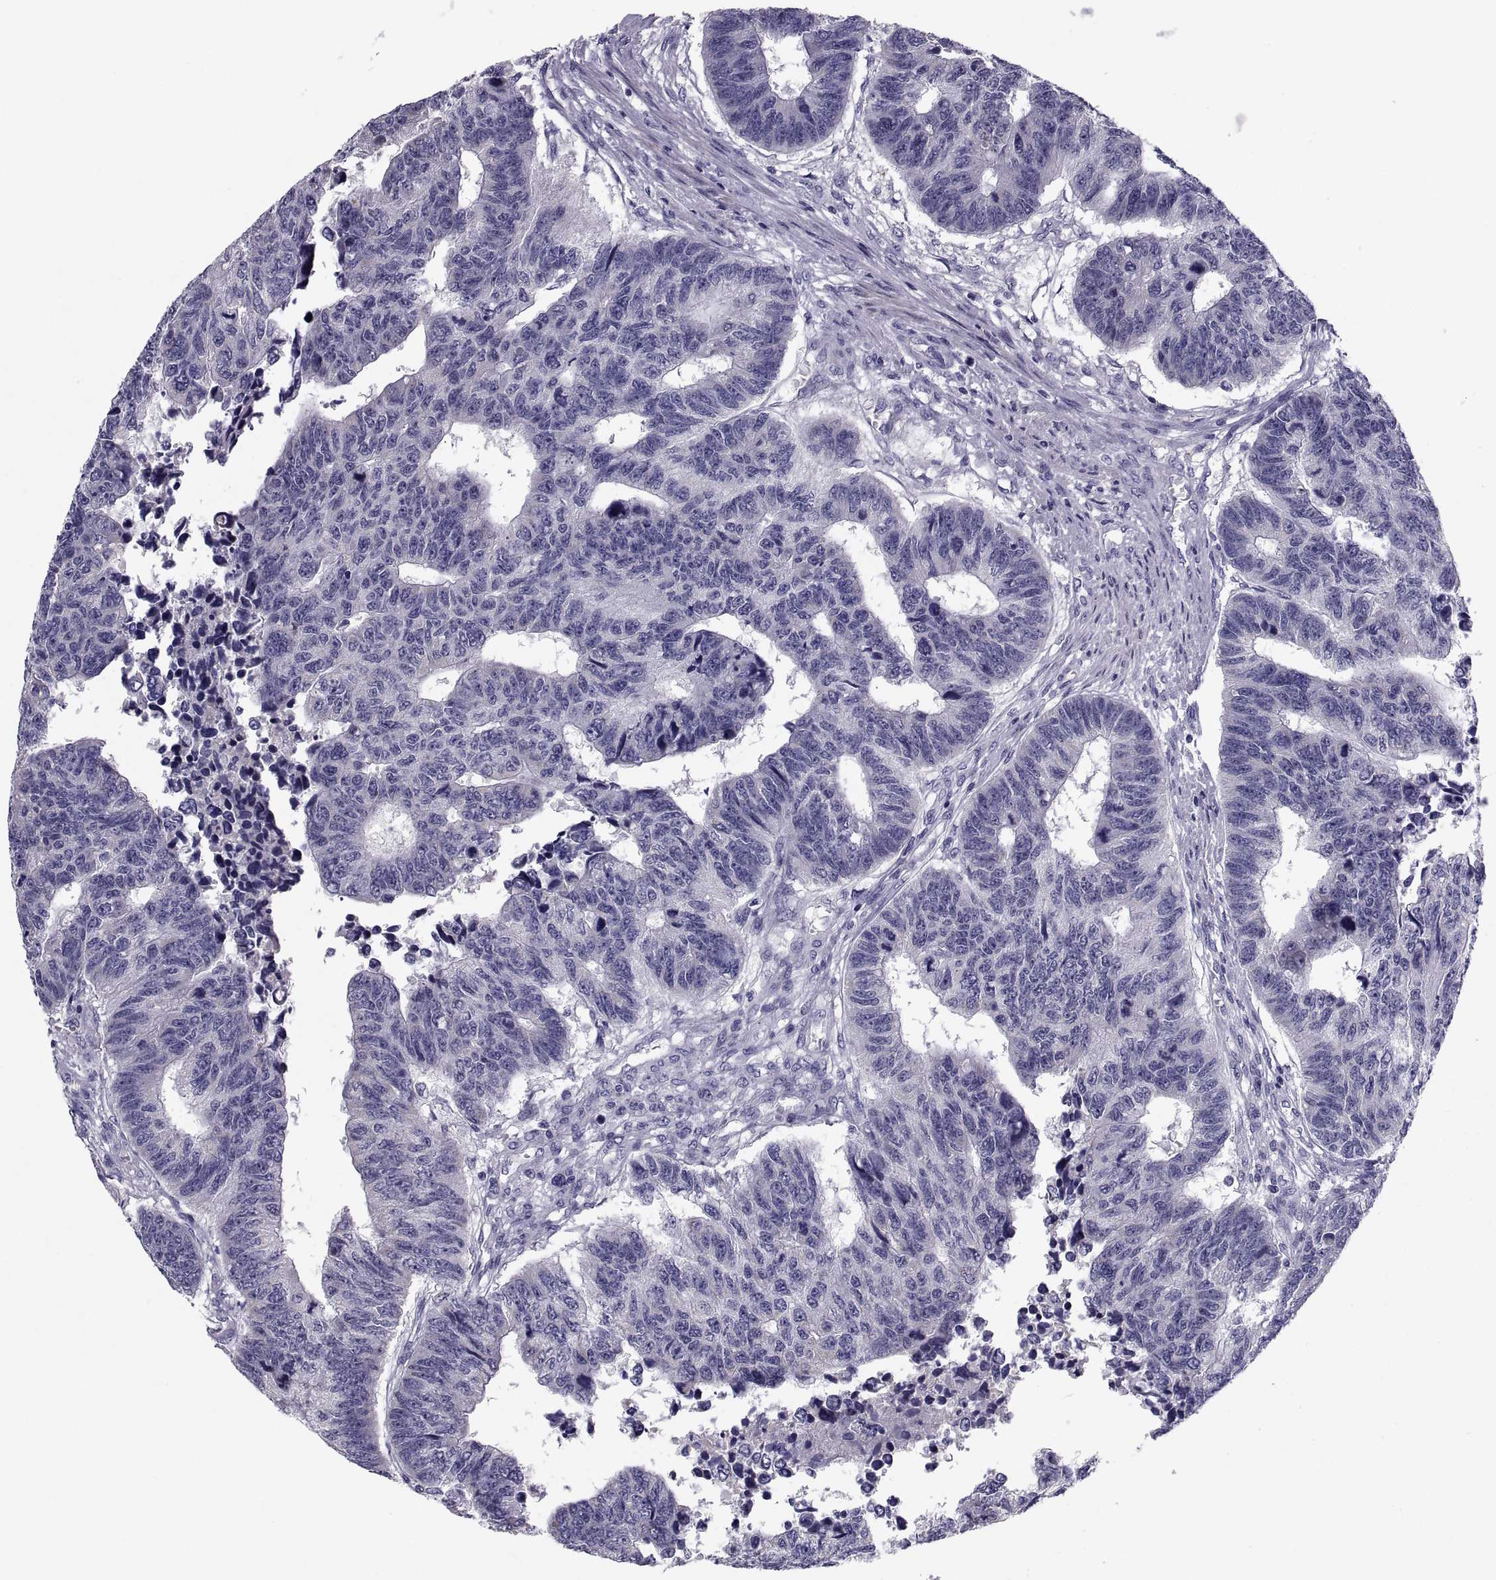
{"staining": {"intensity": "negative", "quantity": "none", "location": "none"}, "tissue": "colorectal cancer", "cell_type": "Tumor cells", "image_type": "cancer", "snomed": [{"axis": "morphology", "description": "Adenocarcinoma, NOS"}, {"axis": "topography", "description": "Rectum"}], "caption": "Adenocarcinoma (colorectal) stained for a protein using IHC shows no staining tumor cells.", "gene": "PDZRN4", "patient": {"sex": "female", "age": 85}}